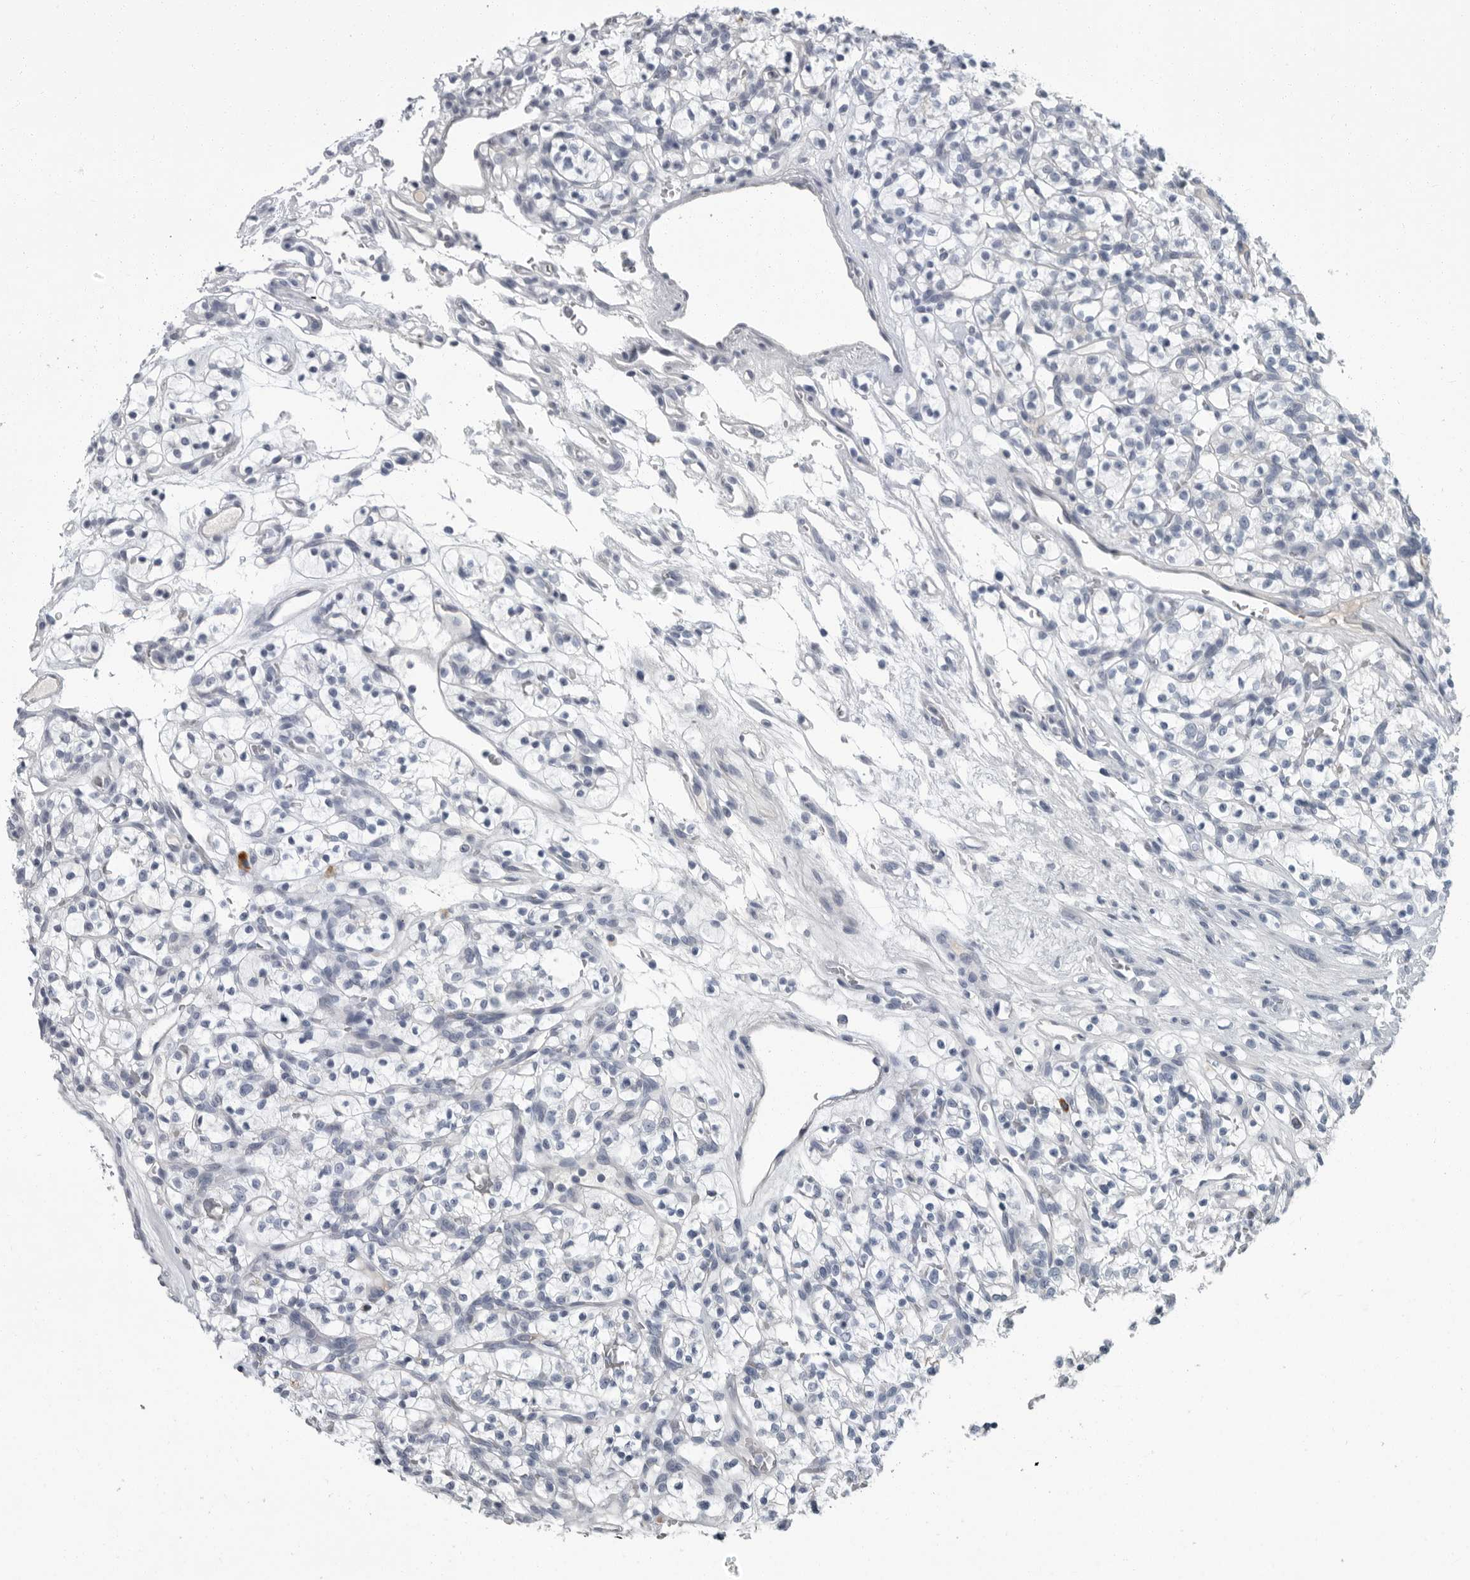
{"staining": {"intensity": "negative", "quantity": "none", "location": "none"}, "tissue": "renal cancer", "cell_type": "Tumor cells", "image_type": "cancer", "snomed": [{"axis": "morphology", "description": "Adenocarcinoma, NOS"}, {"axis": "topography", "description": "Kidney"}], "caption": "DAB immunohistochemical staining of renal cancer (adenocarcinoma) shows no significant positivity in tumor cells.", "gene": "SLC25A39", "patient": {"sex": "female", "age": 57}}